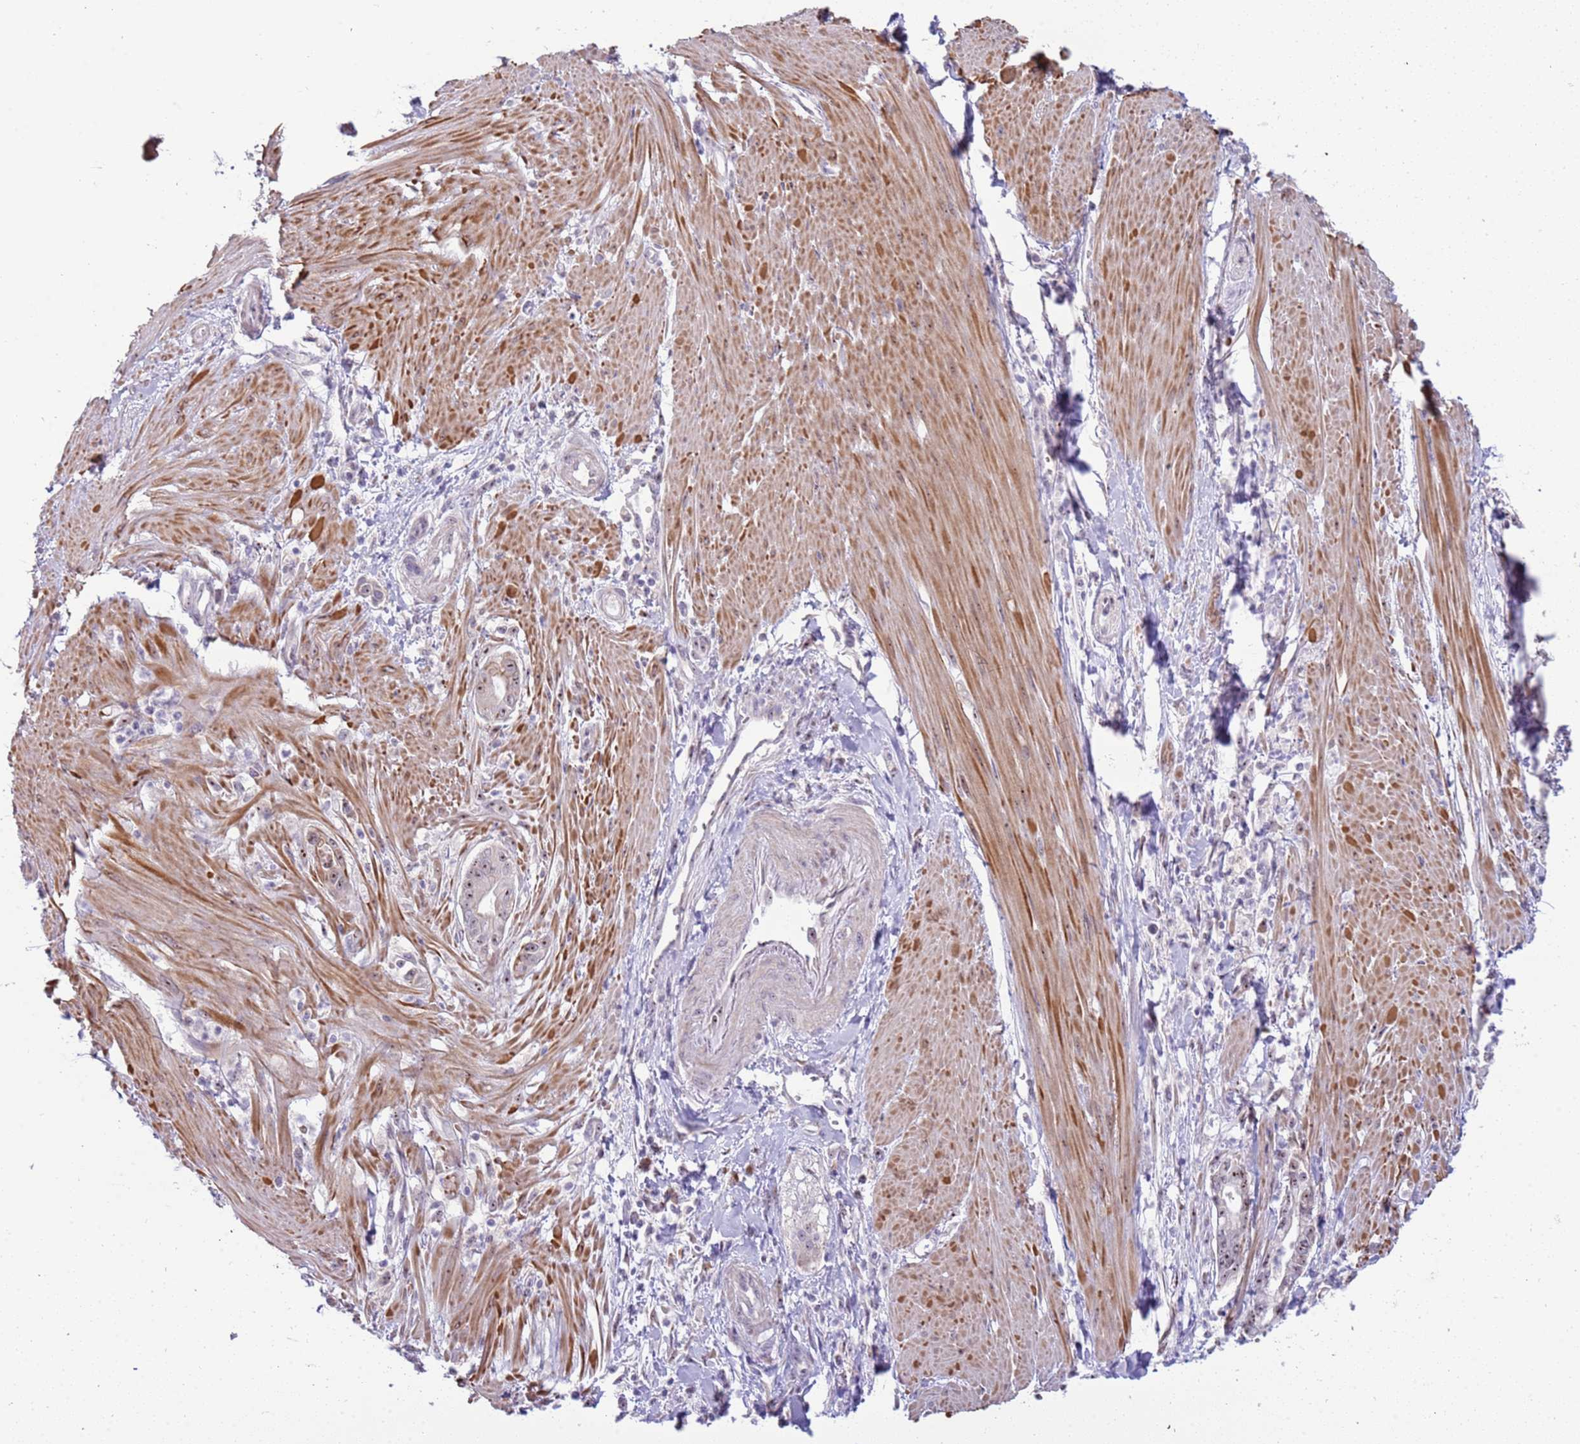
{"staining": {"intensity": "weak", "quantity": "25%-75%", "location": "nuclear"}, "tissue": "pancreatic cancer", "cell_type": "Tumor cells", "image_type": "cancer", "snomed": [{"axis": "morphology", "description": "Adenocarcinoma, NOS"}, {"axis": "topography", "description": "Pancreas"}], "caption": "Immunohistochemical staining of human adenocarcinoma (pancreatic) demonstrates low levels of weak nuclear protein positivity in about 25%-75% of tumor cells. (Brightfield microscopy of DAB IHC at high magnification).", "gene": "UCMA", "patient": {"sex": "male", "age": 78}}